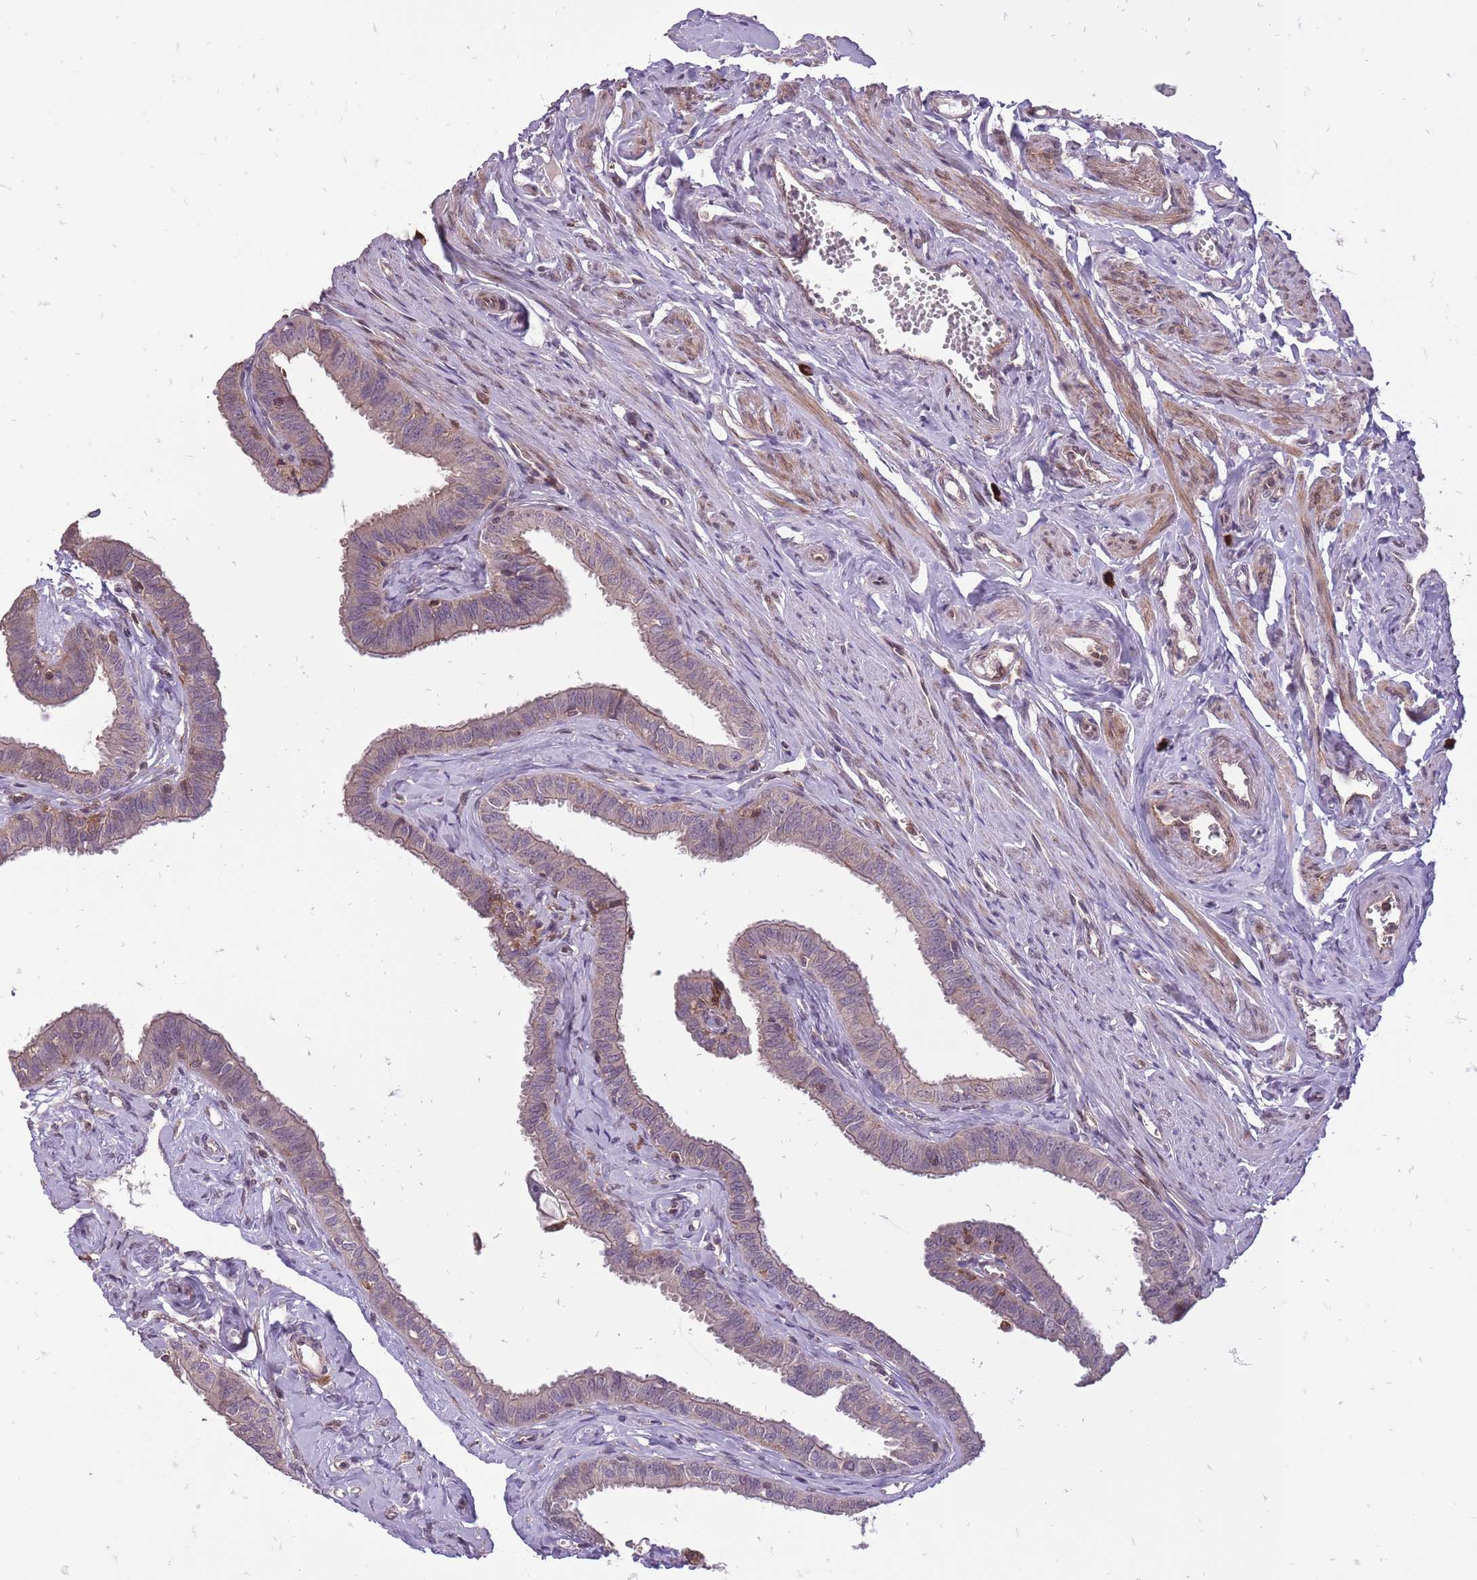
{"staining": {"intensity": "moderate", "quantity": "25%-75%", "location": "cytoplasmic/membranous,nuclear"}, "tissue": "fallopian tube", "cell_type": "Glandular cells", "image_type": "normal", "snomed": [{"axis": "morphology", "description": "Normal tissue, NOS"}, {"axis": "morphology", "description": "Carcinoma, NOS"}, {"axis": "topography", "description": "Fallopian tube"}, {"axis": "topography", "description": "Ovary"}], "caption": "Moderate cytoplasmic/membranous,nuclear expression for a protein is seen in about 25%-75% of glandular cells of unremarkable fallopian tube using immunohistochemistry (IHC).", "gene": "TET3", "patient": {"sex": "female", "age": 59}}